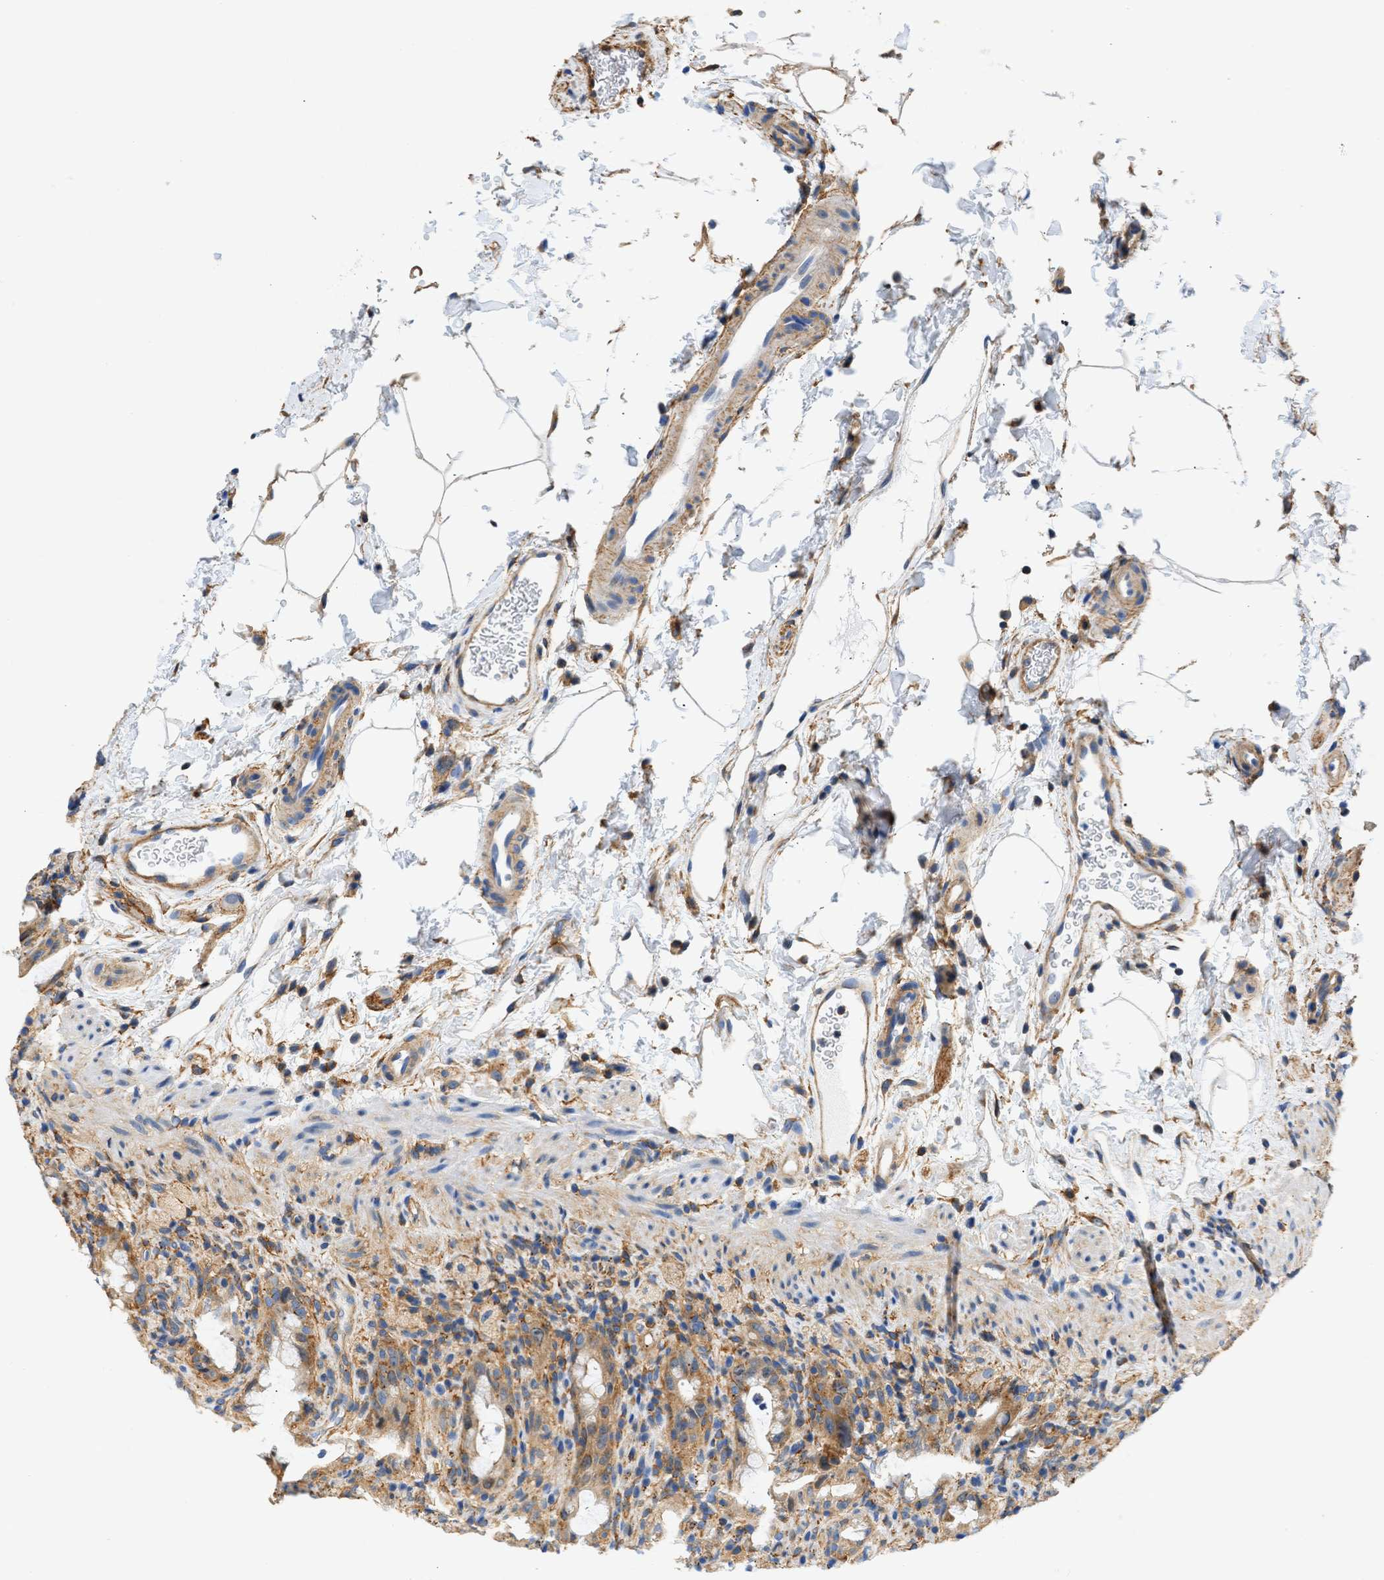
{"staining": {"intensity": "moderate", "quantity": ">75%", "location": "cytoplasmic/membranous"}, "tissue": "rectum", "cell_type": "Glandular cells", "image_type": "normal", "snomed": [{"axis": "morphology", "description": "Normal tissue, NOS"}, {"axis": "topography", "description": "Rectum"}], "caption": "Protein expression analysis of benign rectum reveals moderate cytoplasmic/membranous expression in about >75% of glandular cells.", "gene": "SEPTIN2", "patient": {"sex": "male", "age": 44}}